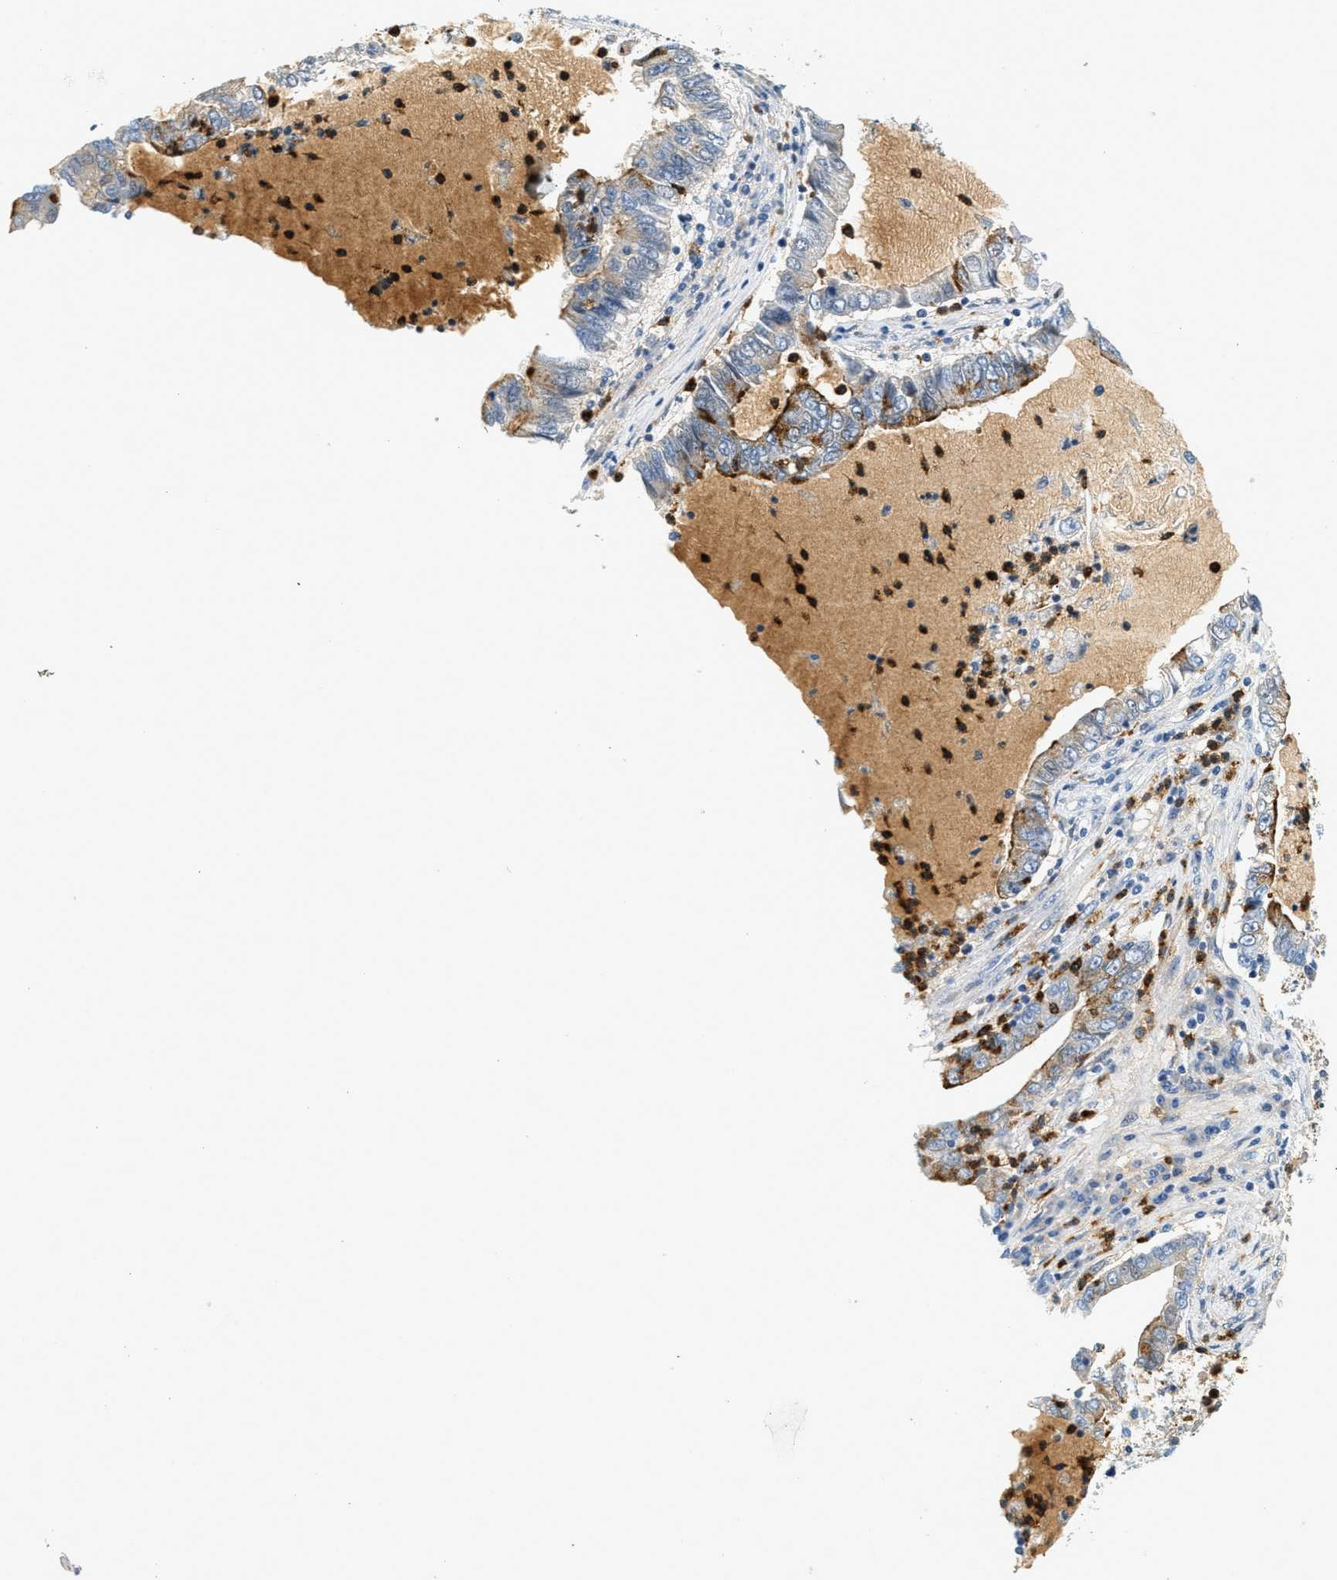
{"staining": {"intensity": "negative", "quantity": "none", "location": "none"}, "tissue": "lung cancer", "cell_type": "Tumor cells", "image_type": "cancer", "snomed": [{"axis": "morphology", "description": "Adenocarcinoma, NOS"}, {"axis": "topography", "description": "Lung"}], "caption": "High magnification brightfield microscopy of lung cancer (adenocarcinoma) stained with DAB (3,3'-diaminobenzidine) (brown) and counterstained with hematoxylin (blue): tumor cells show no significant staining. Nuclei are stained in blue.", "gene": "LCN2", "patient": {"sex": "female", "age": 51}}